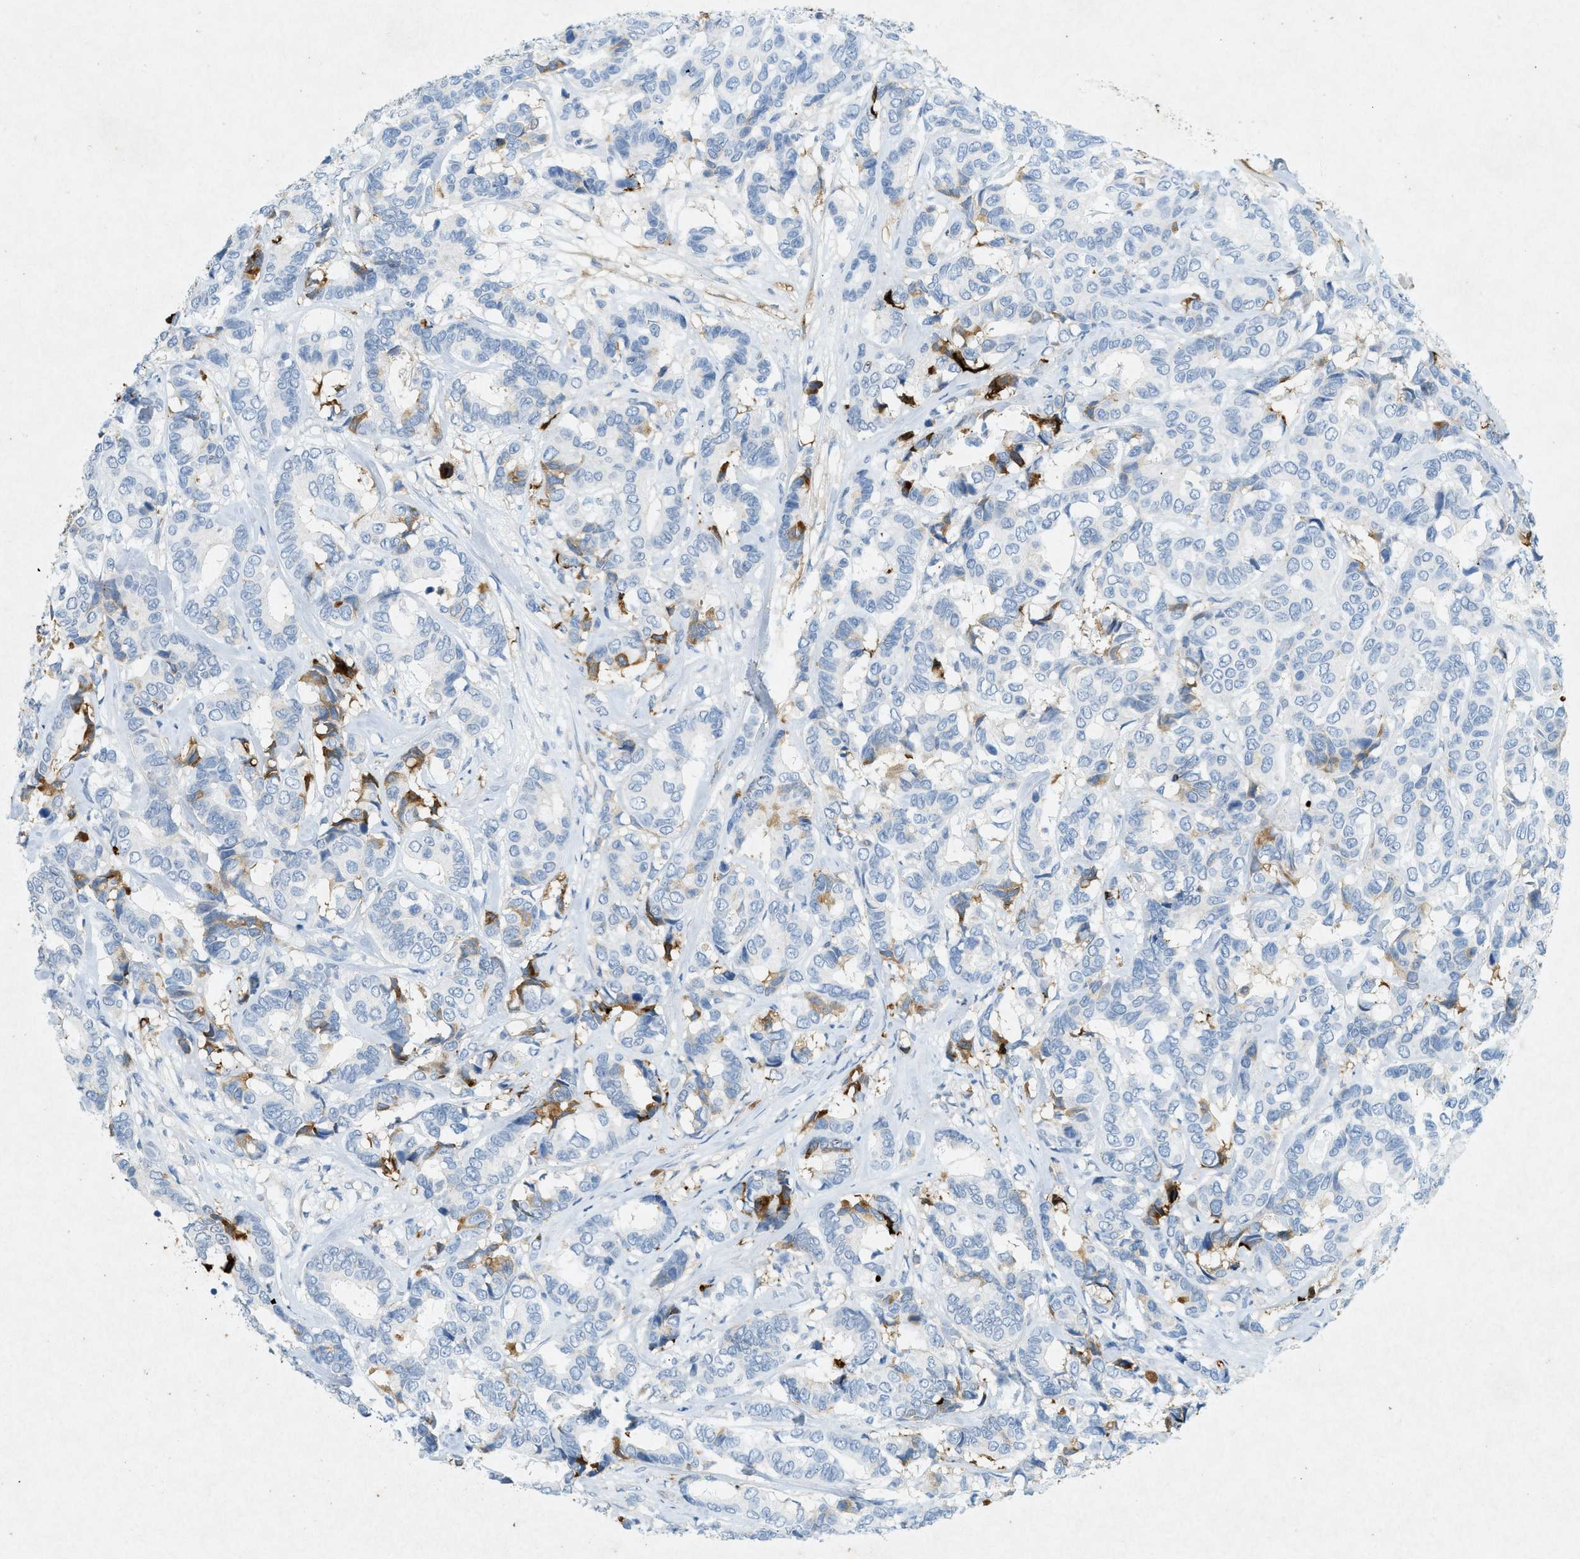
{"staining": {"intensity": "moderate", "quantity": "<25%", "location": "cytoplasmic/membranous"}, "tissue": "breast cancer", "cell_type": "Tumor cells", "image_type": "cancer", "snomed": [{"axis": "morphology", "description": "Duct carcinoma"}, {"axis": "topography", "description": "Breast"}], "caption": "Immunohistochemistry (IHC) histopathology image of neoplastic tissue: breast infiltrating ductal carcinoma stained using immunohistochemistry shows low levels of moderate protein expression localized specifically in the cytoplasmic/membranous of tumor cells, appearing as a cytoplasmic/membranous brown color.", "gene": "F2", "patient": {"sex": "female", "age": 87}}